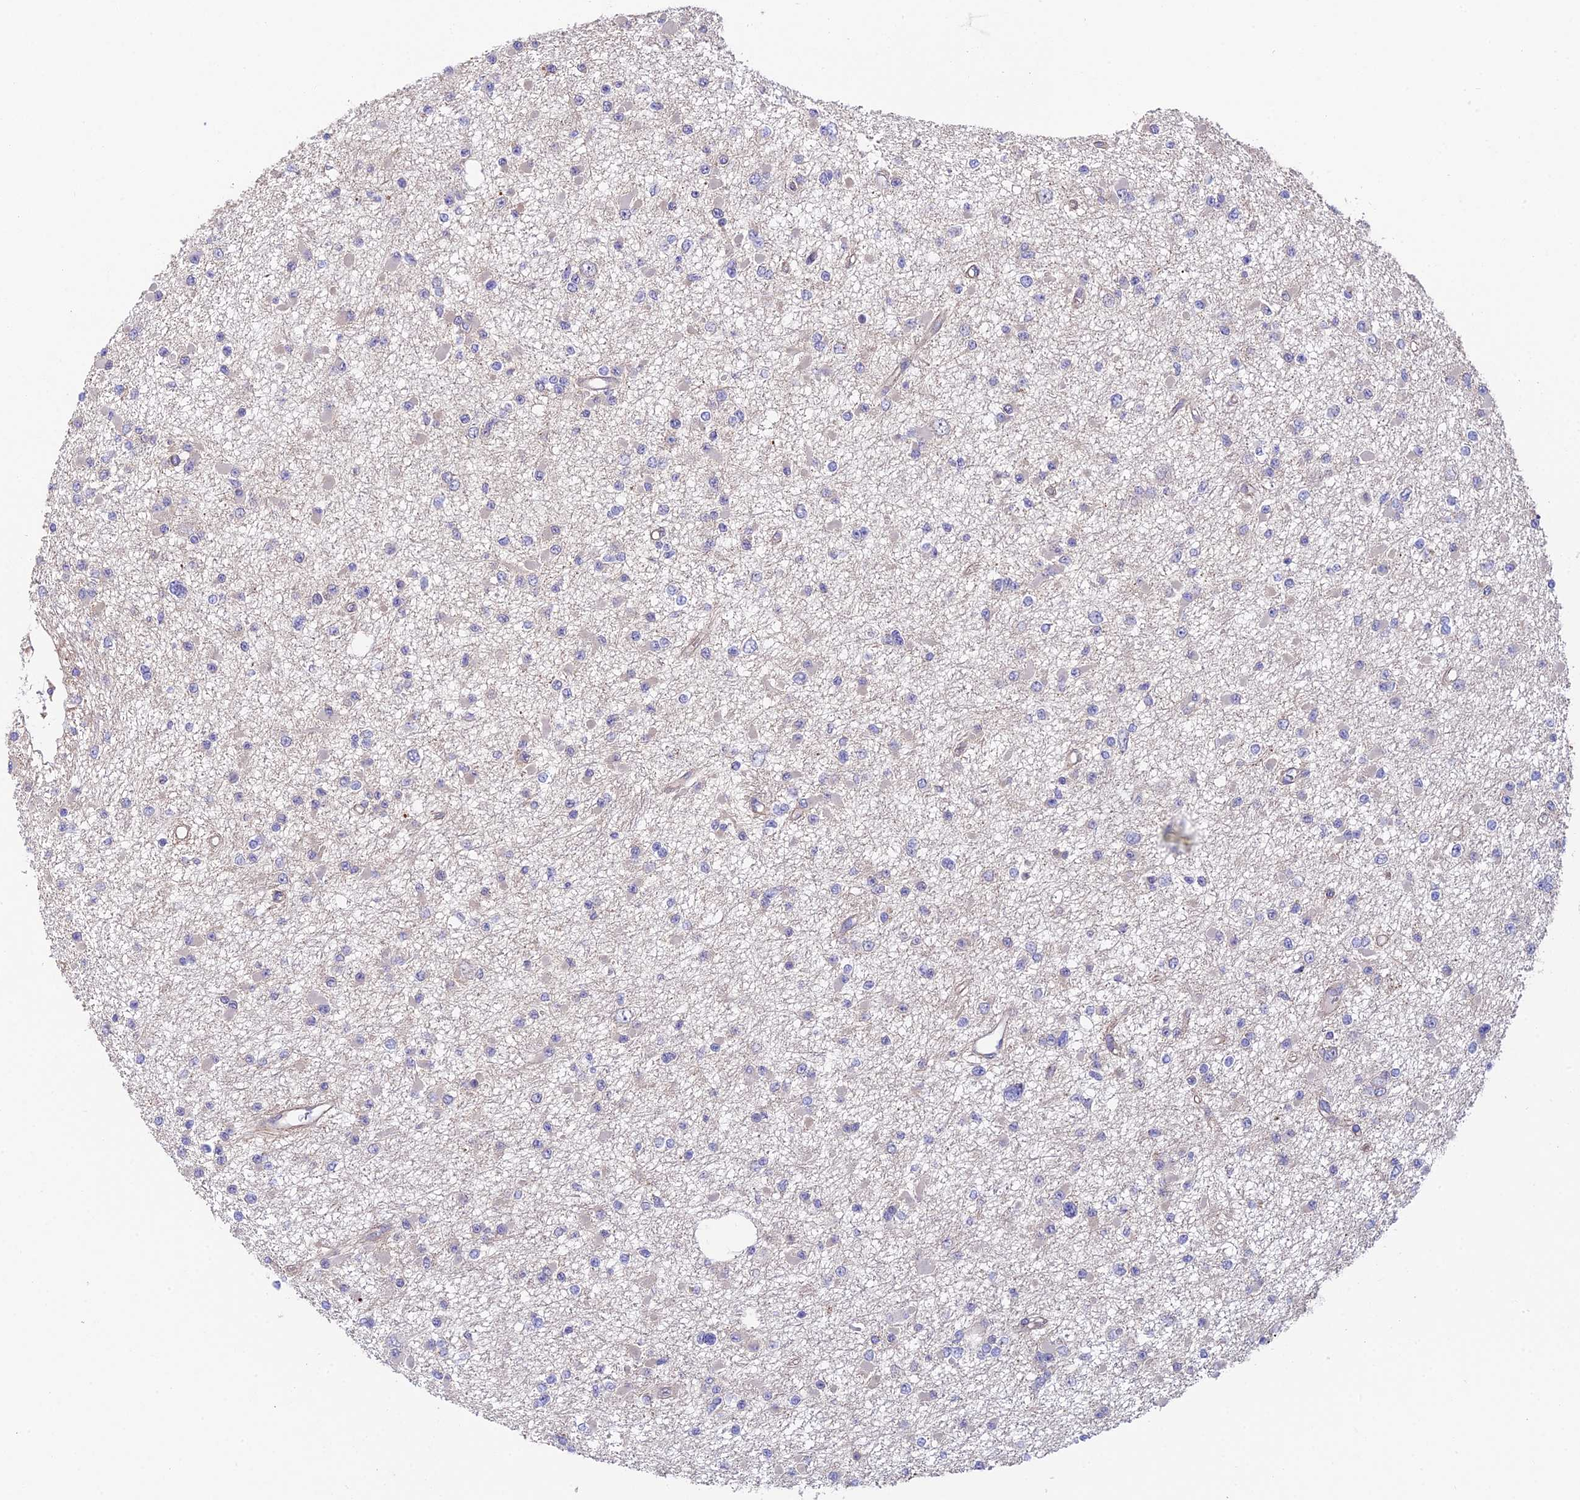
{"staining": {"intensity": "negative", "quantity": "none", "location": "none"}, "tissue": "glioma", "cell_type": "Tumor cells", "image_type": "cancer", "snomed": [{"axis": "morphology", "description": "Glioma, malignant, Low grade"}, {"axis": "topography", "description": "Brain"}], "caption": "The micrograph shows no significant positivity in tumor cells of glioma.", "gene": "QRFP", "patient": {"sex": "female", "age": 22}}